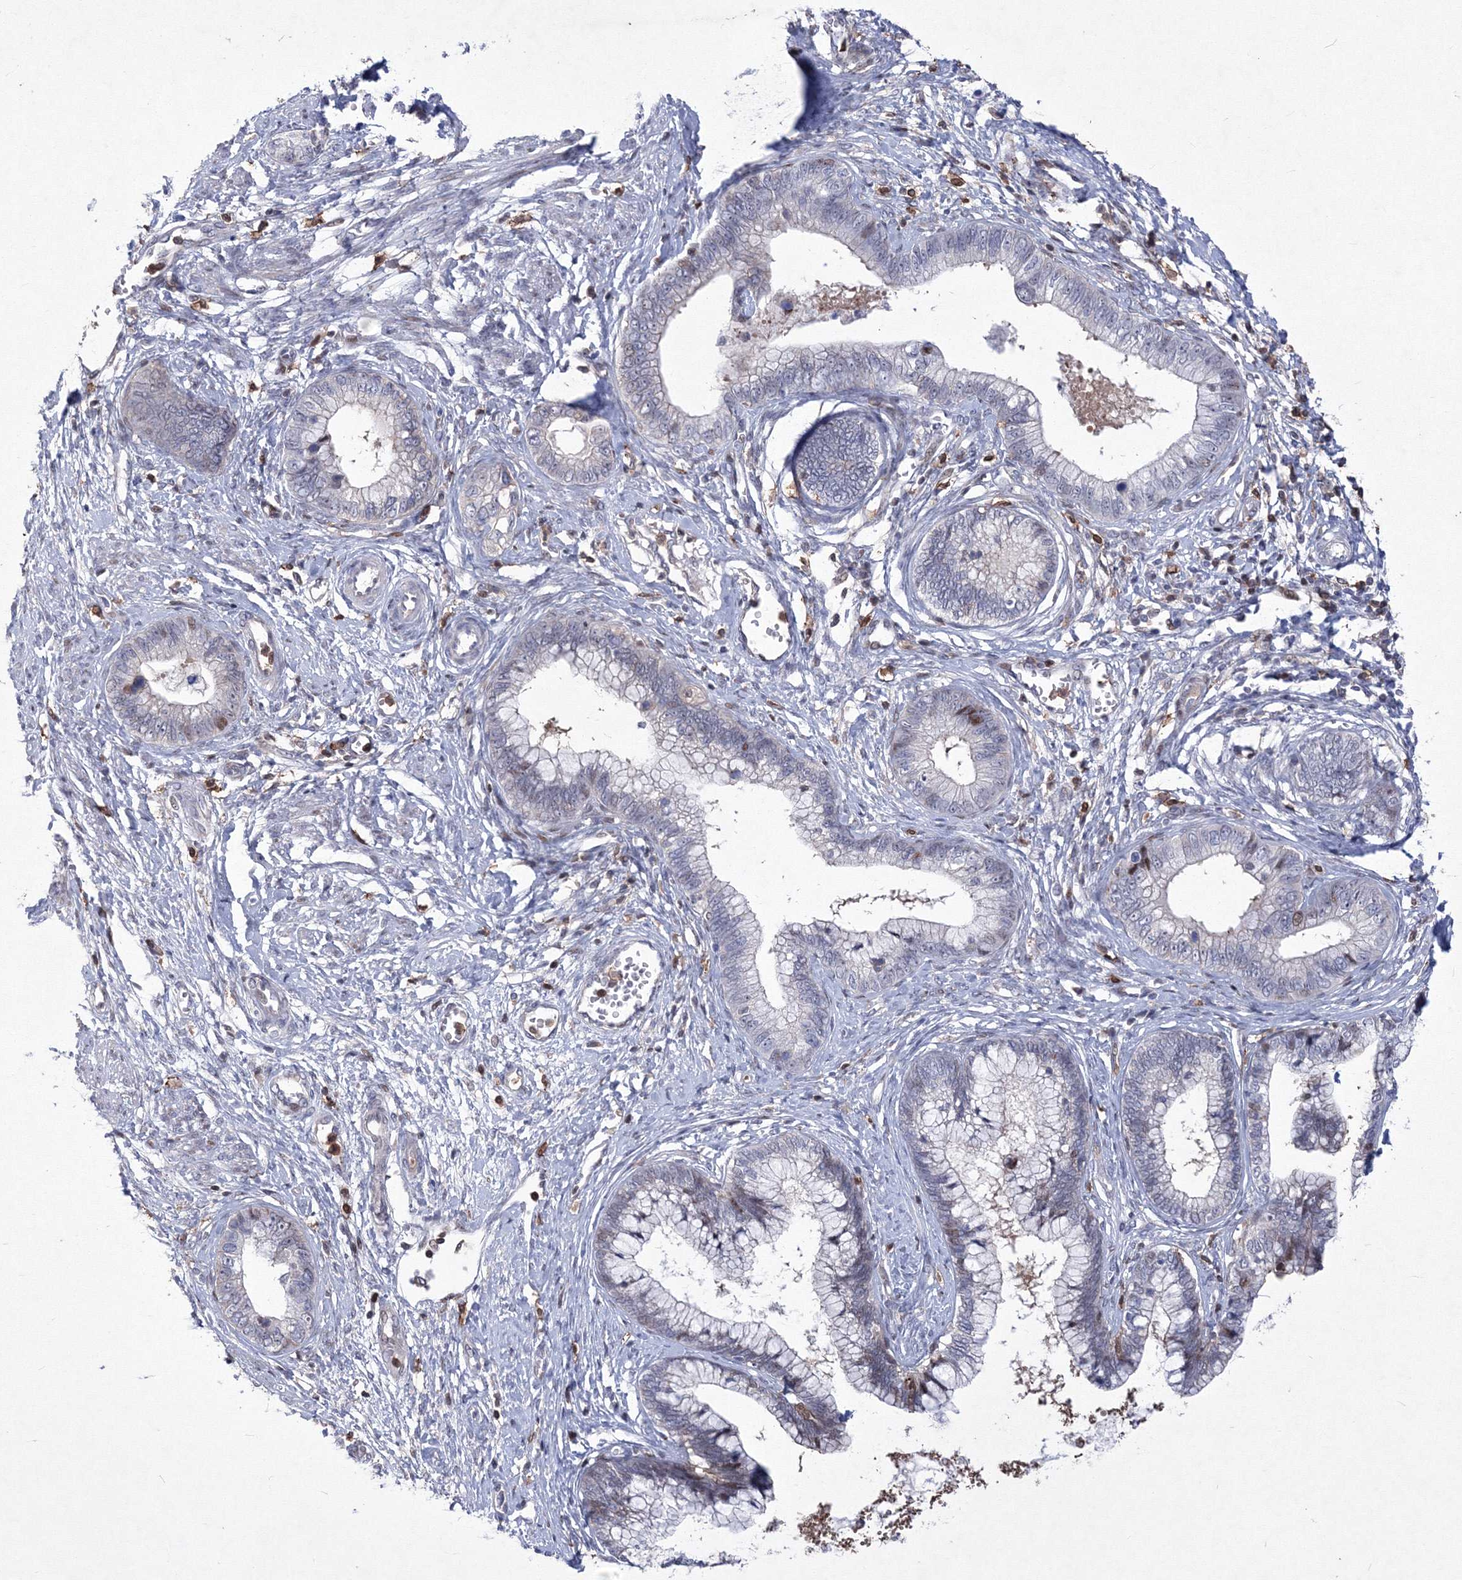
{"staining": {"intensity": "negative", "quantity": "none", "location": "none"}, "tissue": "cervical cancer", "cell_type": "Tumor cells", "image_type": "cancer", "snomed": [{"axis": "morphology", "description": "Adenocarcinoma, NOS"}, {"axis": "topography", "description": "Cervix"}], "caption": "Immunohistochemistry of cervical adenocarcinoma displays no staining in tumor cells. Nuclei are stained in blue.", "gene": "RNPEPL1", "patient": {"sex": "female", "age": 44}}